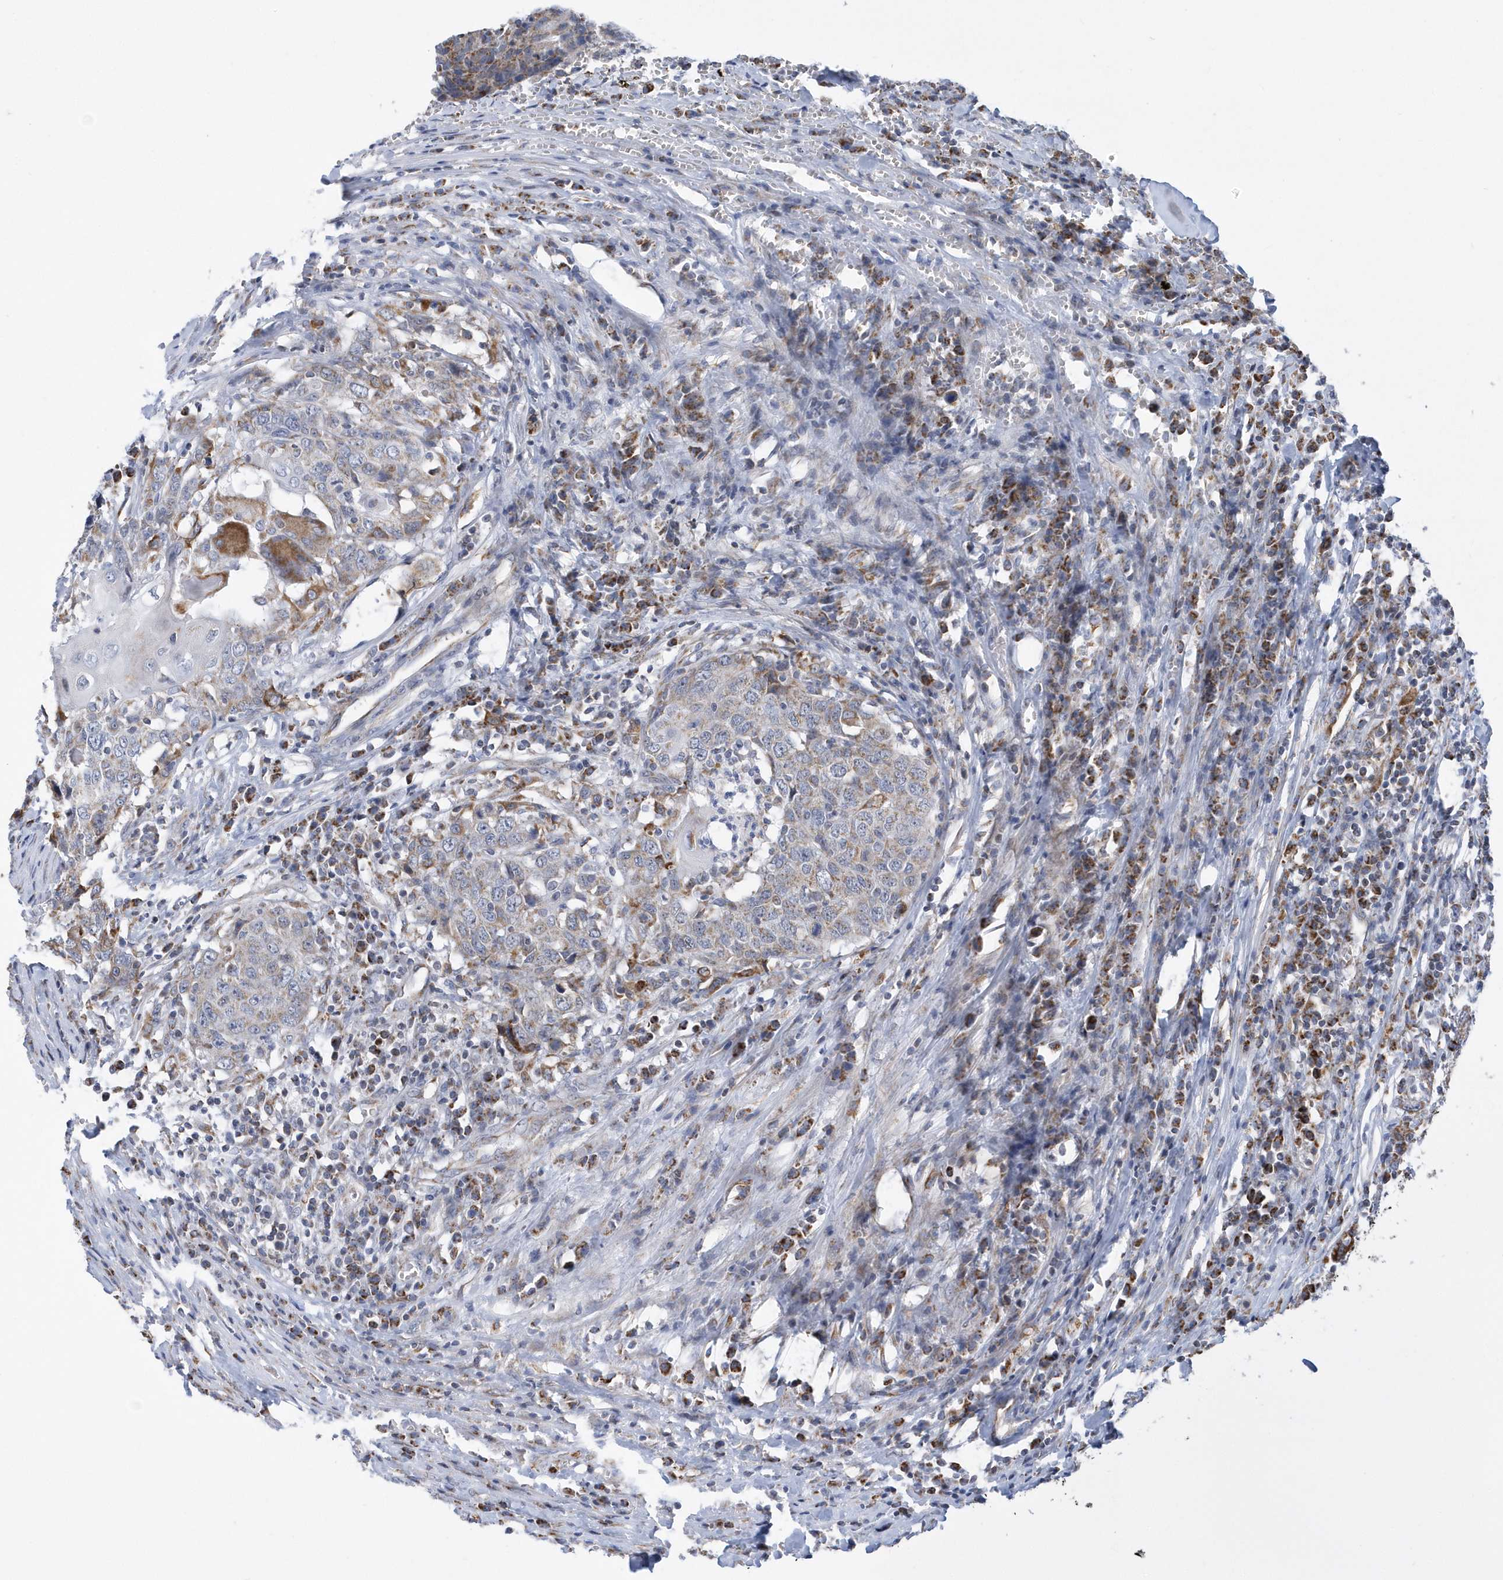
{"staining": {"intensity": "moderate", "quantity": "<25%", "location": "cytoplasmic/membranous"}, "tissue": "head and neck cancer", "cell_type": "Tumor cells", "image_type": "cancer", "snomed": [{"axis": "morphology", "description": "Squamous cell carcinoma, NOS"}, {"axis": "topography", "description": "Head-Neck"}], "caption": "Moderate cytoplasmic/membranous expression is identified in approximately <25% of tumor cells in head and neck cancer (squamous cell carcinoma). (Stains: DAB (3,3'-diaminobenzidine) in brown, nuclei in blue, Microscopy: brightfield microscopy at high magnification).", "gene": "VWA5B2", "patient": {"sex": "male", "age": 66}}